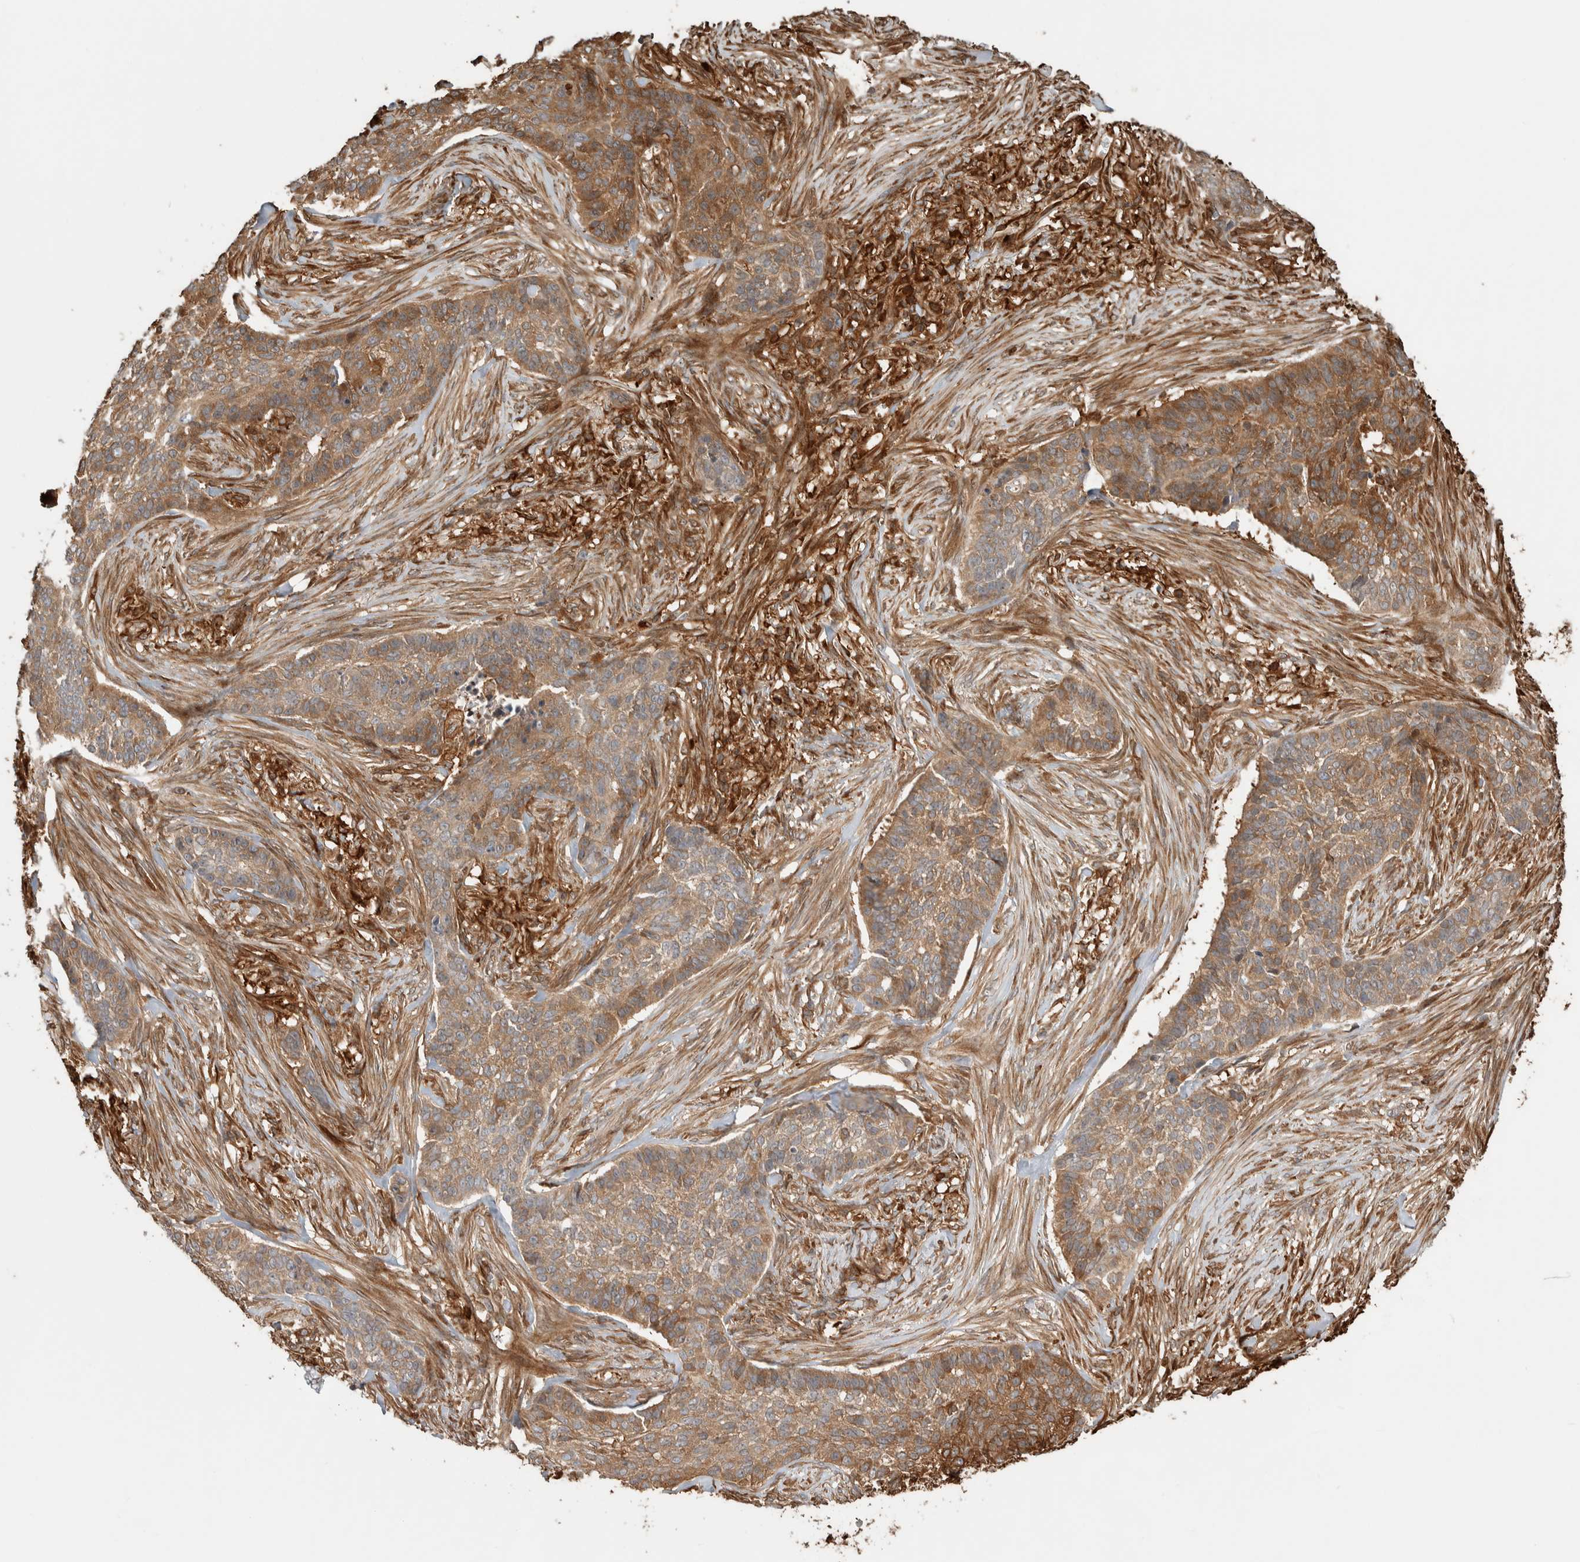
{"staining": {"intensity": "moderate", "quantity": ">75%", "location": "cytoplasmic/membranous"}, "tissue": "skin cancer", "cell_type": "Tumor cells", "image_type": "cancer", "snomed": [{"axis": "morphology", "description": "Basal cell carcinoma"}, {"axis": "topography", "description": "Skin"}], "caption": "Immunohistochemical staining of human basal cell carcinoma (skin) displays medium levels of moderate cytoplasmic/membranous expression in about >75% of tumor cells.", "gene": "CNTROB", "patient": {"sex": "male", "age": 85}}